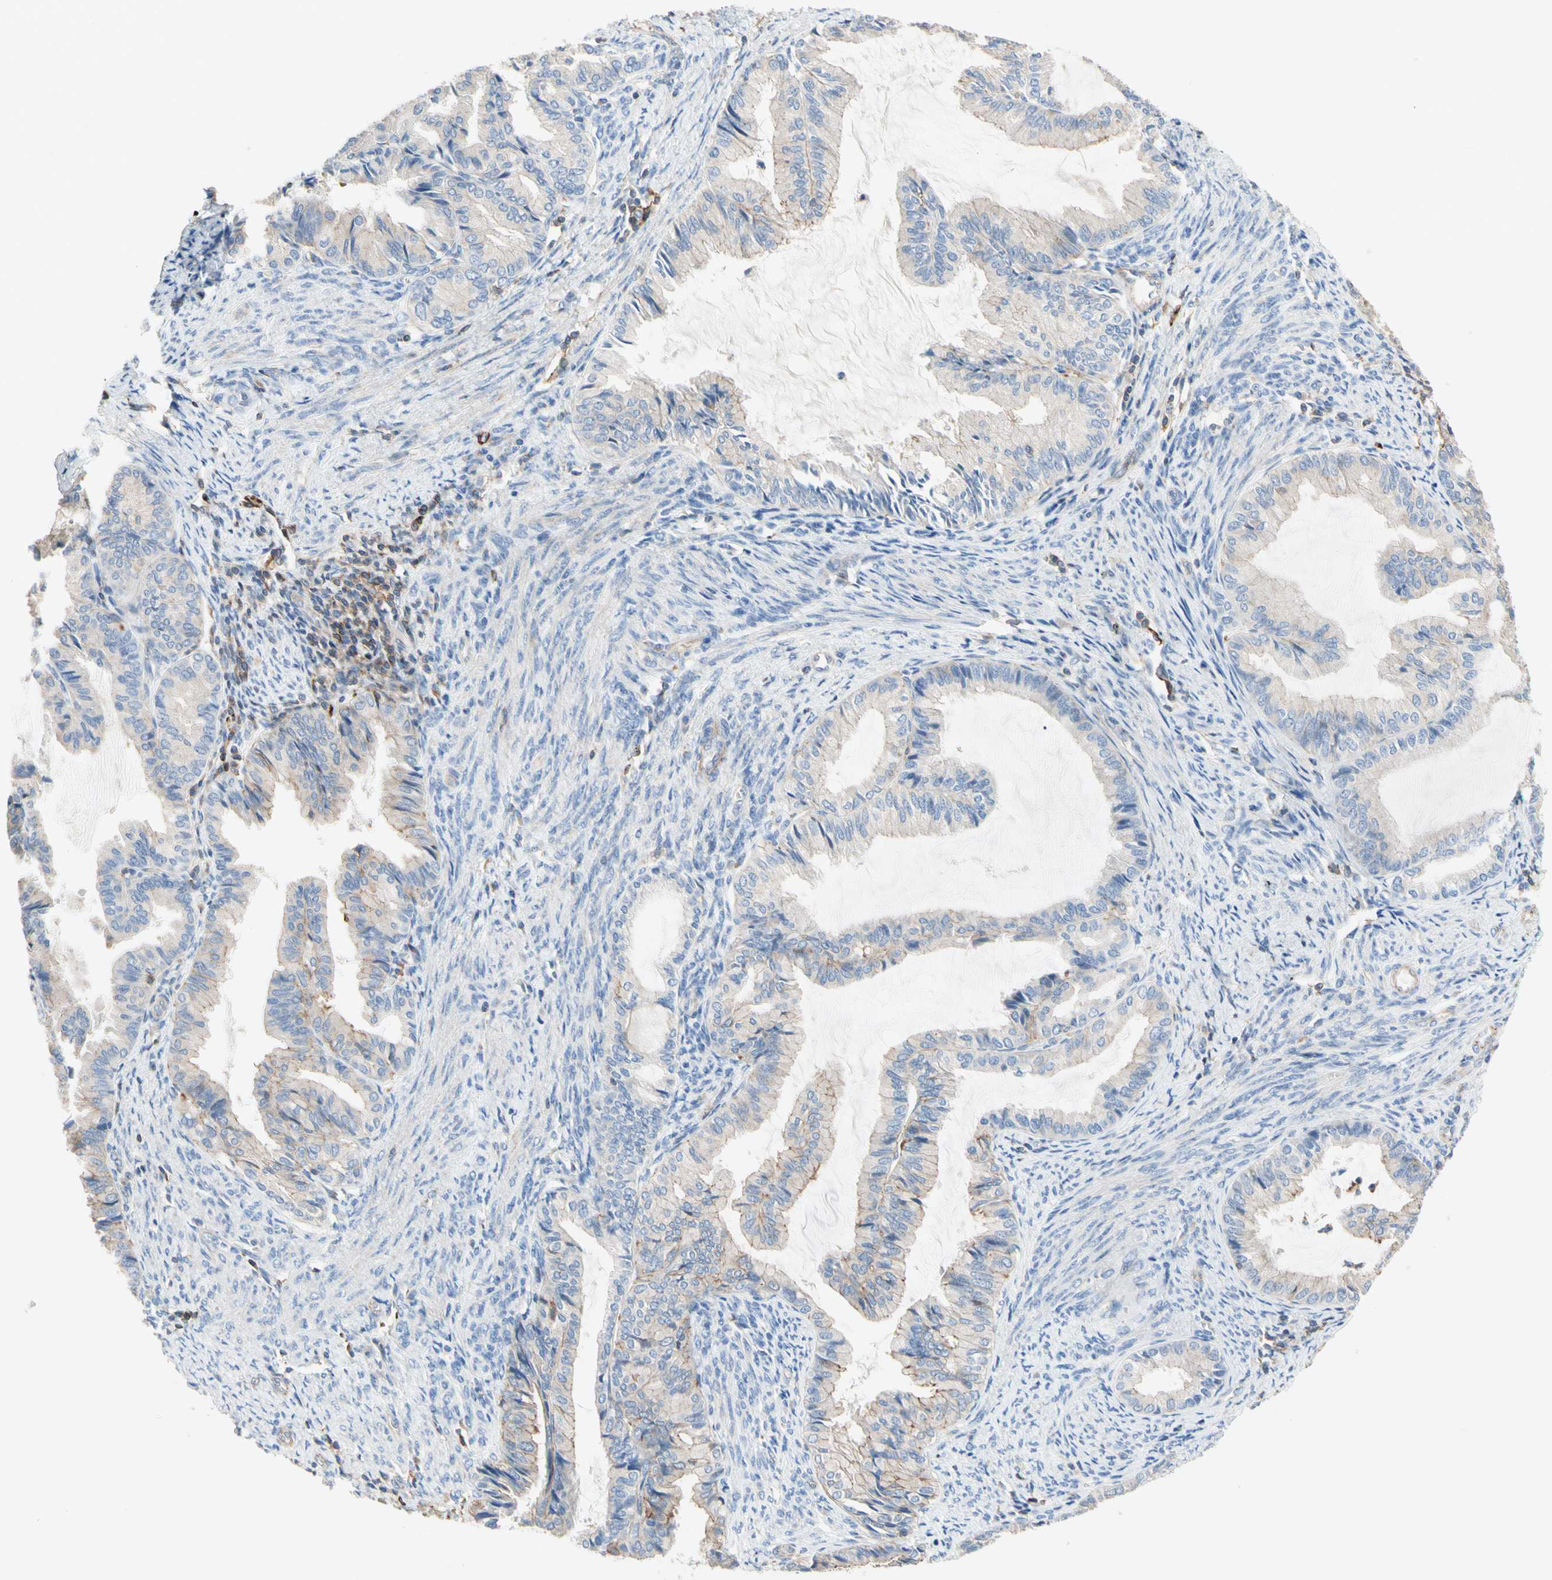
{"staining": {"intensity": "weak", "quantity": "25%-75%", "location": "cytoplasmic/membranous"}, "tissue": "endometrial cancer", "cell_type": "Tumor cells", "image_type": "cancer", "snomed": [{"axis": "morphology", "description": "Adenocarcinoma, NOS"}, {"axis": "topography", "description": "Endometrium"}], "caption": "High-magnification brightfield microscopy of endometrial adenocarcinoma stained with DAB (3,3'-diaminobenzidine) (brown) and counterstained with hematoxylin (blue). tumor cells exhibit weak cytoplasmic/membranous positivity is present in approximately25%-75% of cells.", "gene": "SEMA4C", "patient": {"sex": "female", "age": 86}}